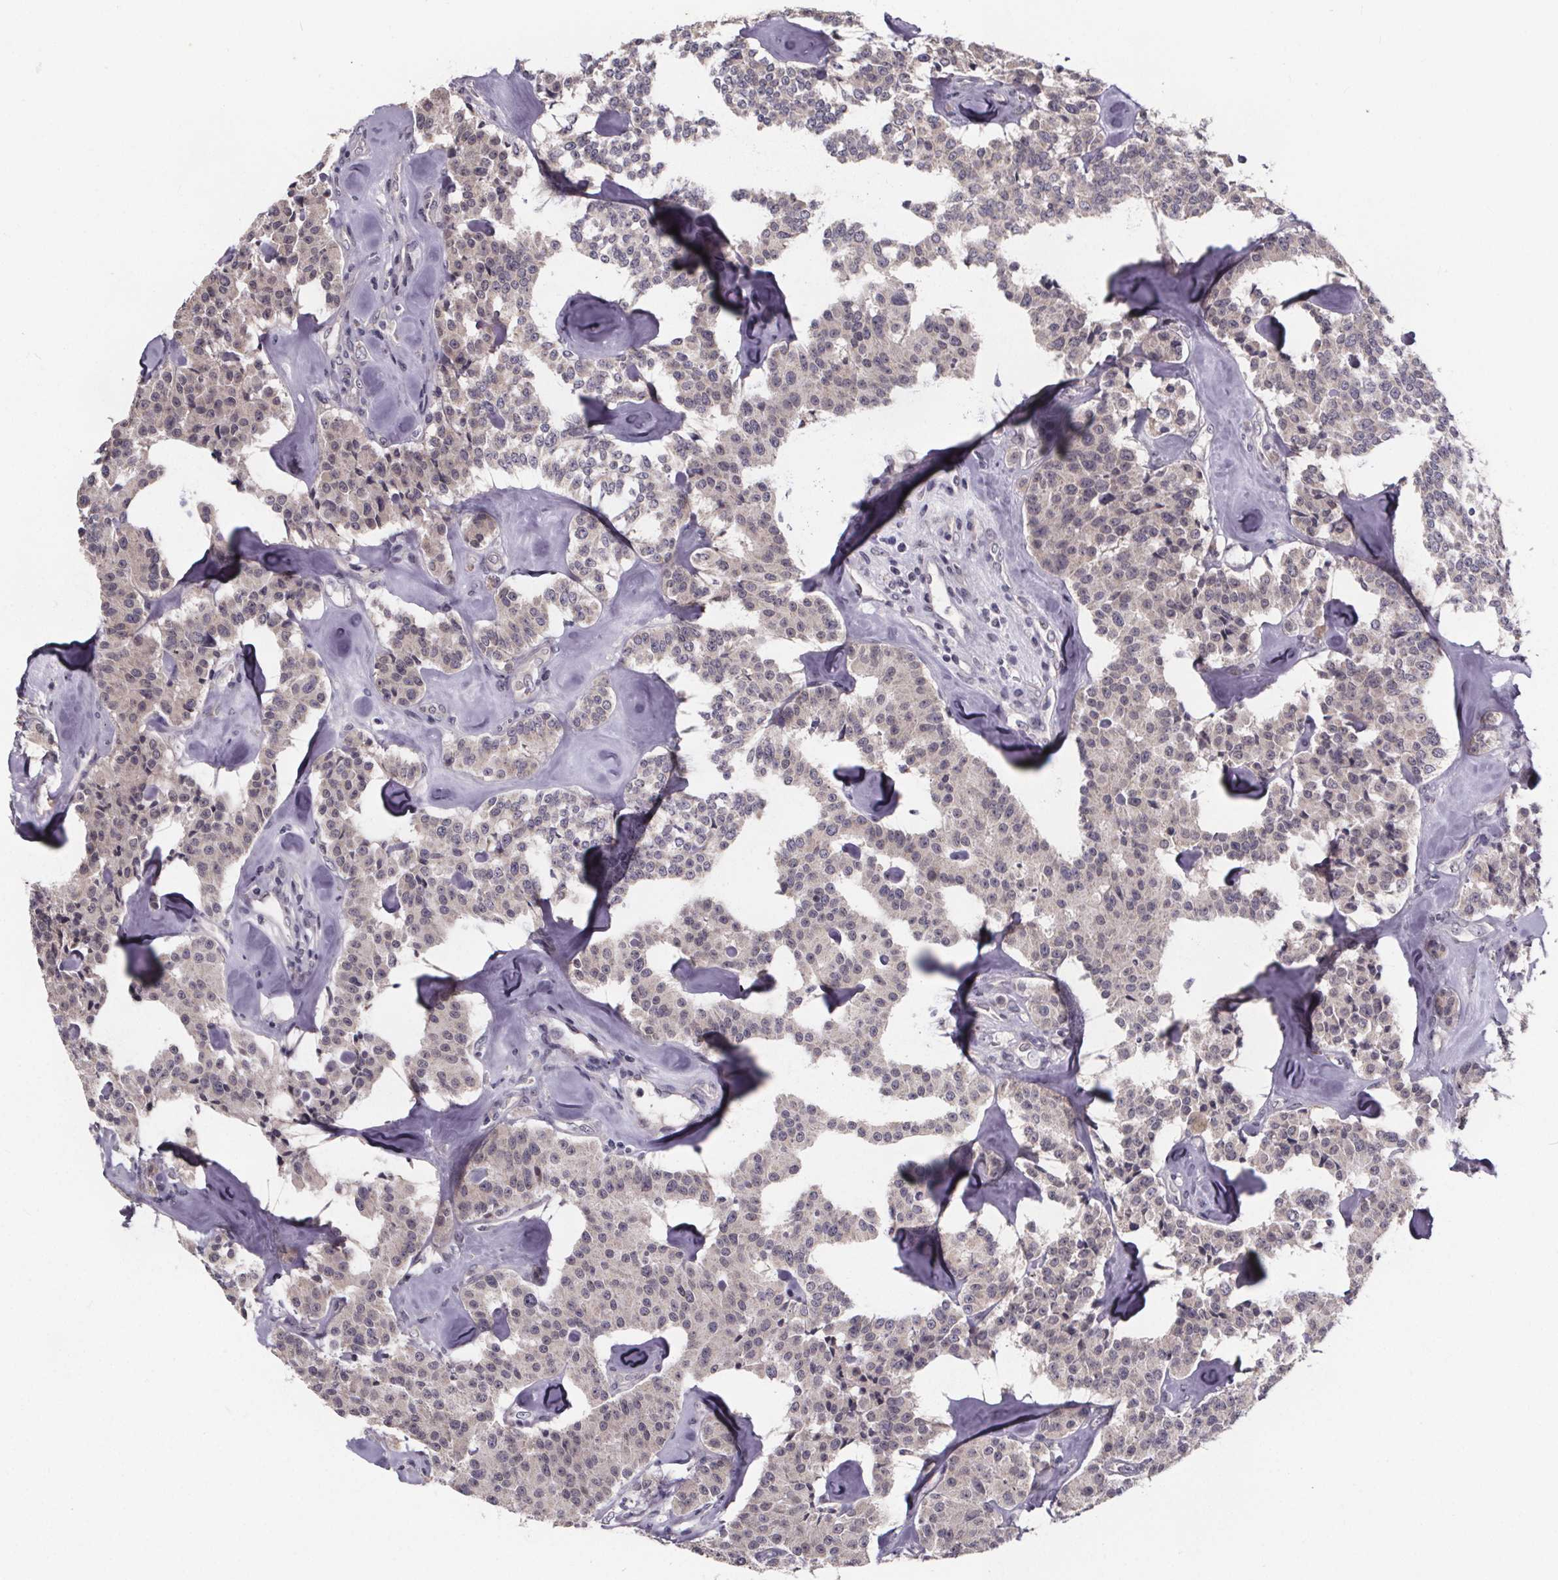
{"staining": {"intensity": "negative", "quantity": "none", "location": "none"}, "tissue": "carcinoid", "cell_type": "Tumor cells", "image_type": "cancer", "snomed": [{"axis": "morphology", "description": "Carcinoid, malignant, NOS"}, {"axis": "topography", "description": "Pancreas"}], "caption": "A high-resolution photomicrograph shows IHC staining of carcinoid, which exhibits no significant expression in tumor cells.", "gene": "FAM181B", "patient": {"sex": "male", "age": 41}}